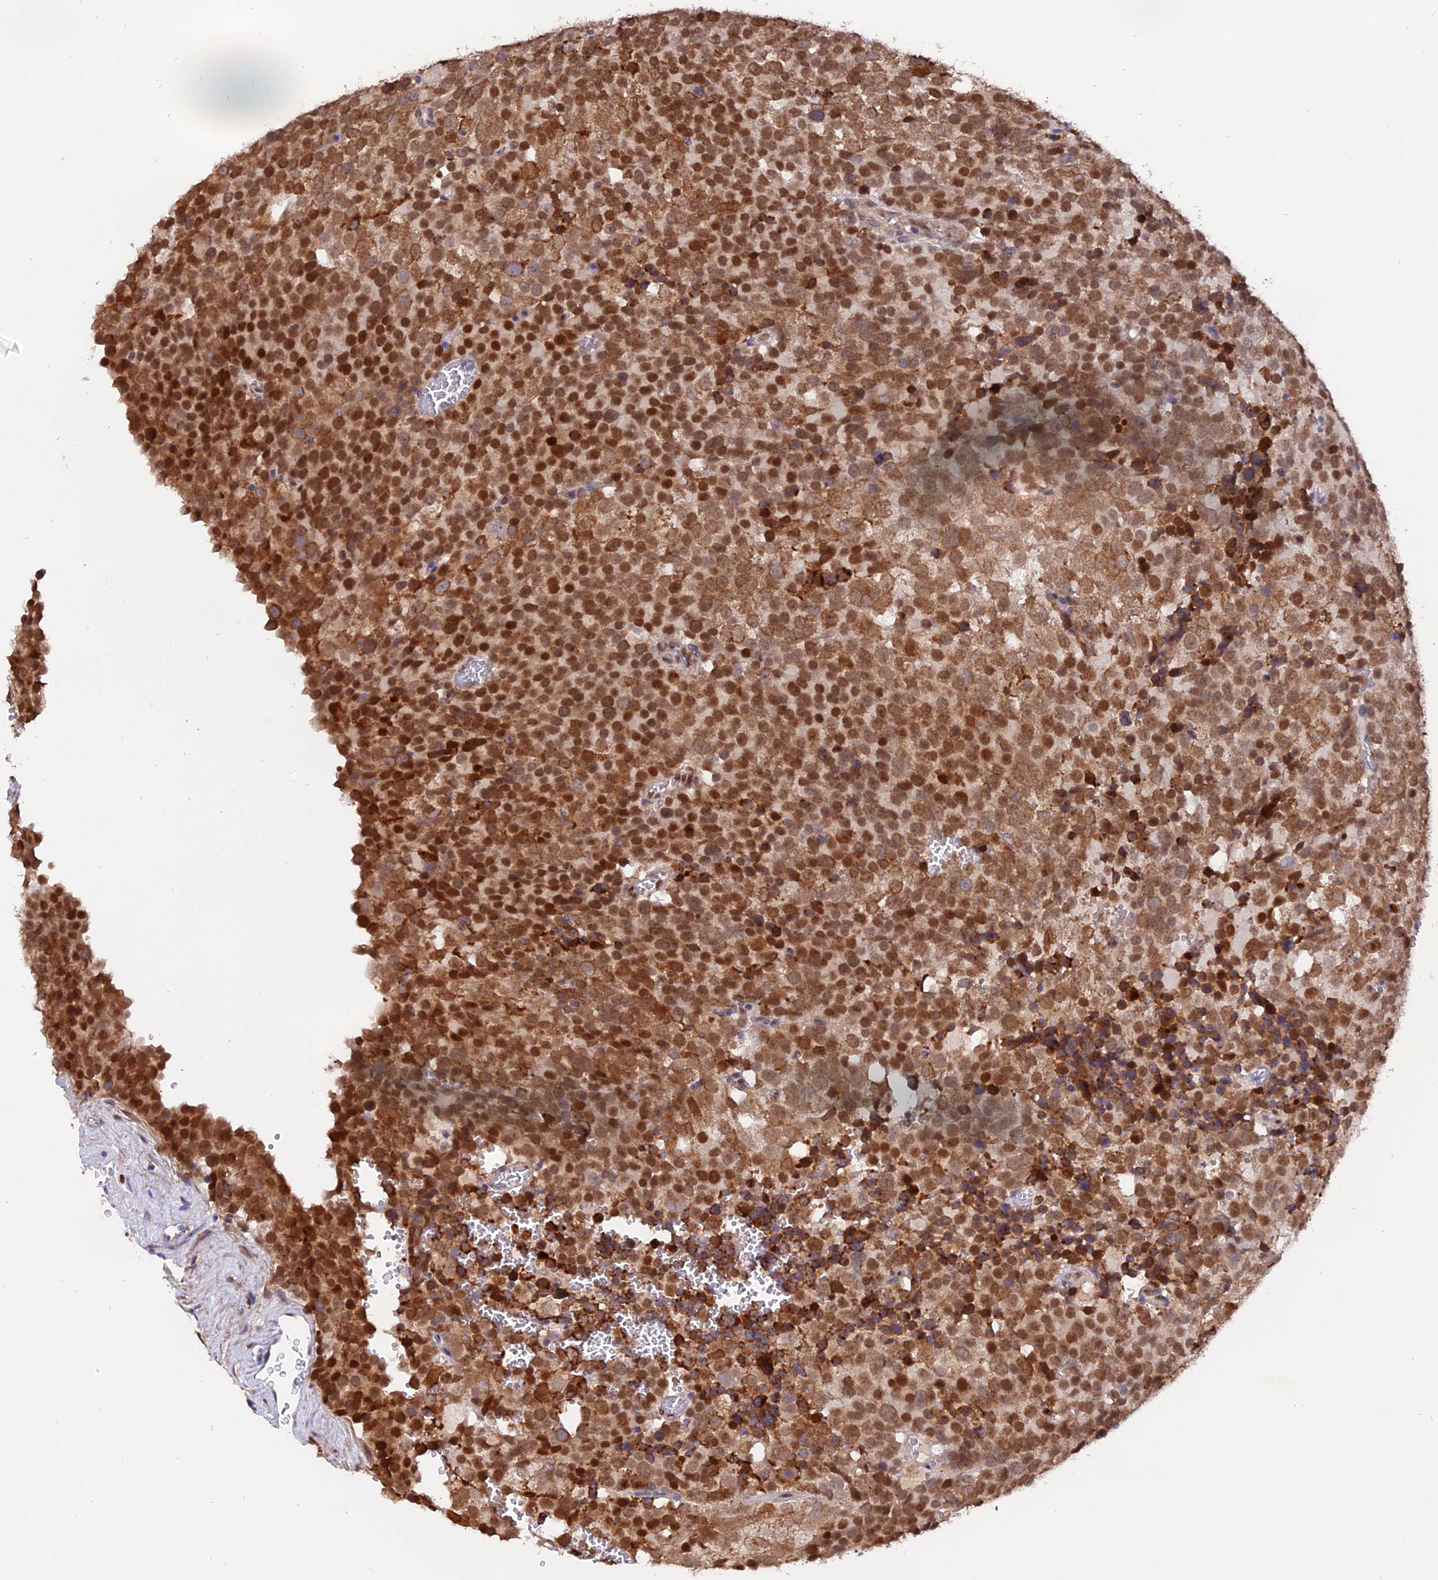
{"staining": {"intensity": "strong", "quantity": ">75%", "location": "cytoplasmic/membranous,nuclear"}, "tissue": "testis cancer", "cell_type": "Tumor cells", "image_type": "cancer", "snomed": [{"axis": "morphology", "description": "Seminoma, NOS"}, {"axis": "topography", "description": "Testis"}], "caption": "Human testis cancer stained for a protein (brown) shows strong cytoplasmic/membranous and nuclear positive positivity in about >75% of tumor cells.", "gene": "FAM118B", "patient": {"sex": "male", "age": 71}}